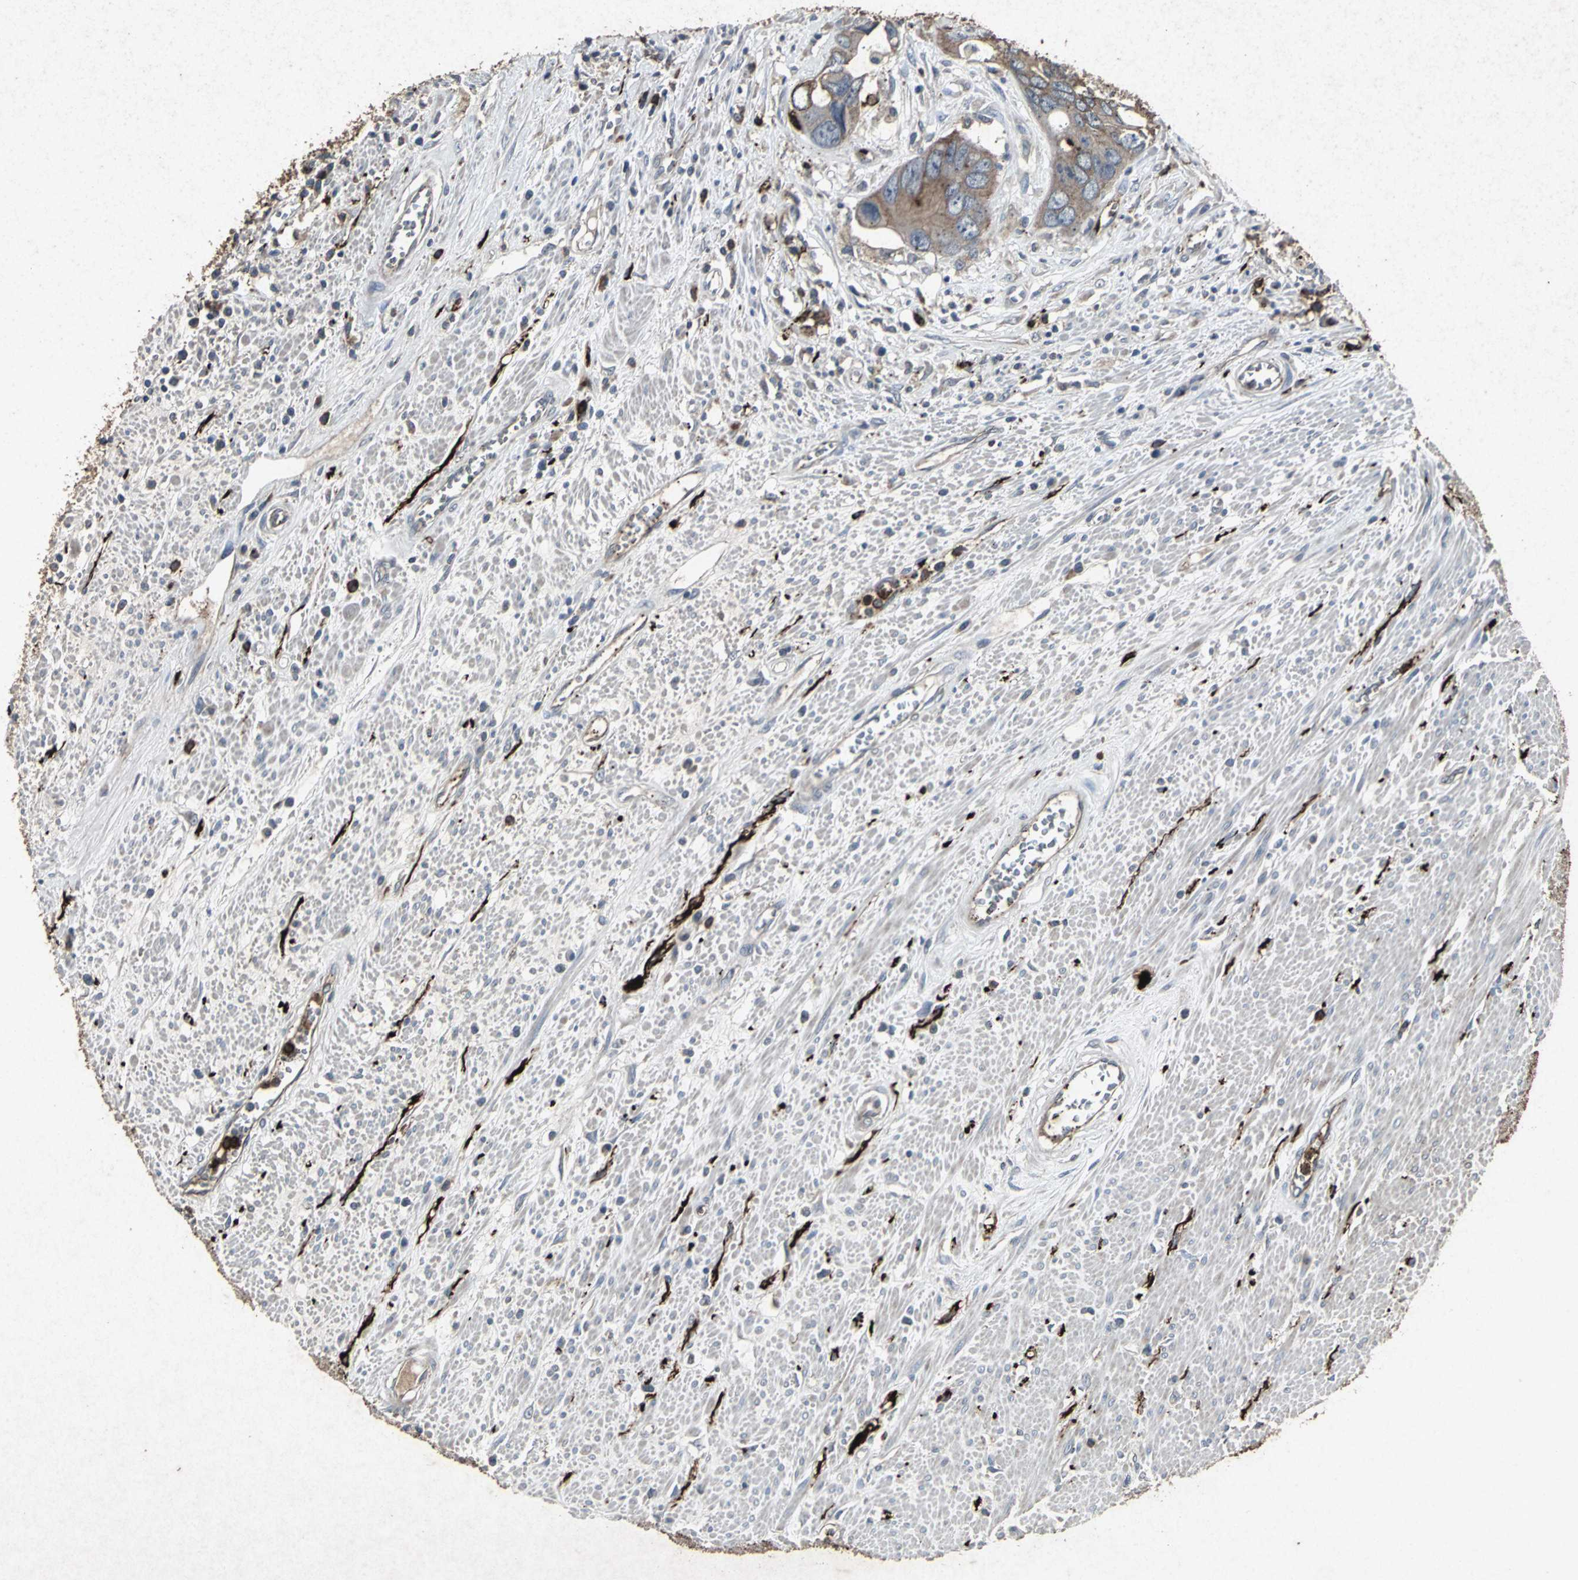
{"staining": {"intensity": "moderate", "quantity": ">75%", "location": "cytoplasmic/membranous"}, "tissue": "colorectal cancer", "cell_type": "Tumor cells", "image_type": "cancer", "snomed": [{"axis": "morphology", "description": "Adenocarcinoma, NOS"}, {"axis": "topography", "description": "Rectum"}], "caption": "DAB (3,3'-diaminobenzidine) immunohistochemical staining of human colorectal cancer (adenocarcinoma) displays moderate cytoplasmic/membranous protein expression in about >75% of tumor cells.", "gene": "CCR9", "patient": {"sex": "male", "age": 70}}